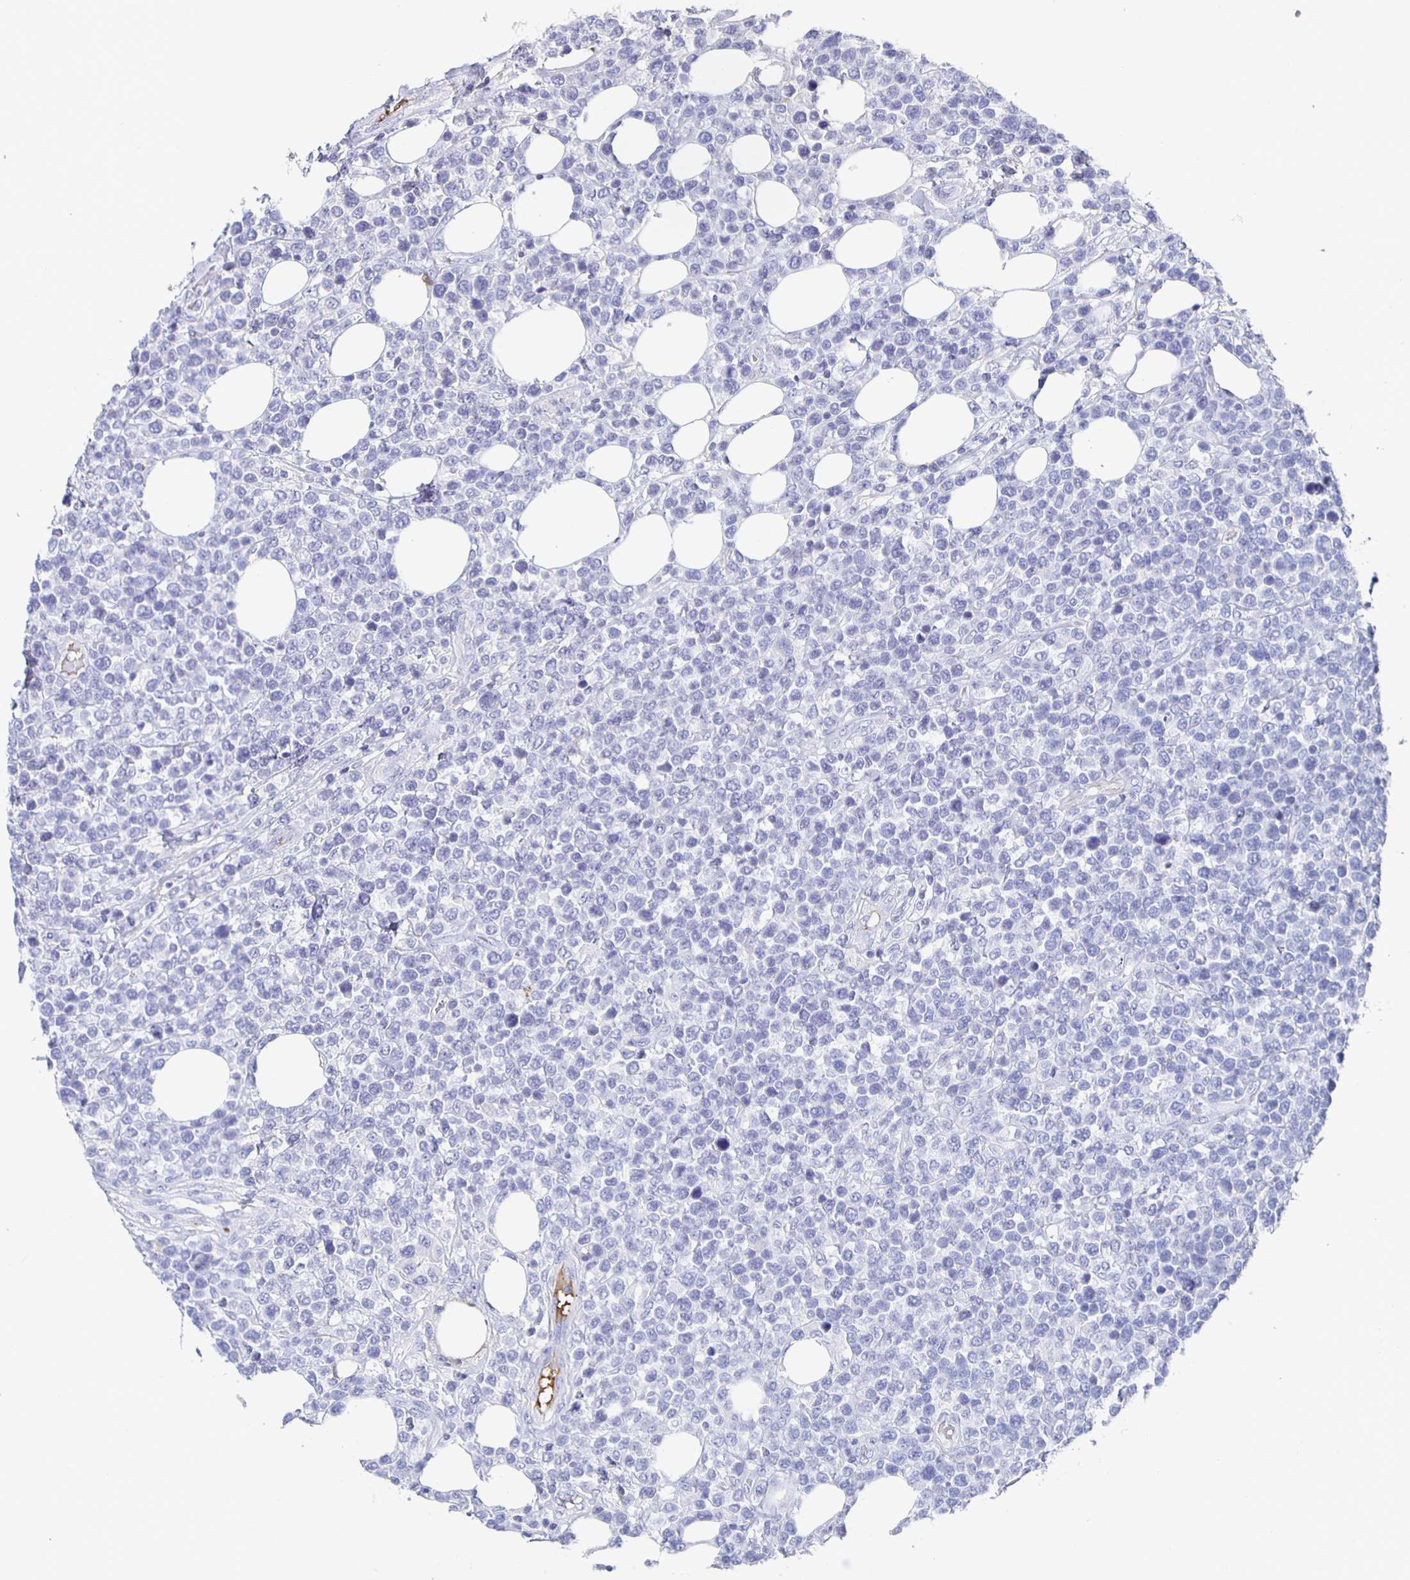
{"staining": {"intensity": "negative", "quantity": "none", "location": "none"}, "tissue": "lymphoma", "cell_type": "Tumor cells", "image_type": "cancer", "snomed": [{"axis": "morphology", "description": "Malignant lymphoma, non-Hodgkin's type, Low grade"}, {"axis": "topography", "description": "Lymph node"}], "caption": "A high-resolution histopathology image shows IHC staining of malignant lymphoma, non-Hodgkin's type (low-grade), which exhibits no significant positivity in tumor cells.", "gene": "FGA", "patient": {"sex": "male", "age": 60}}